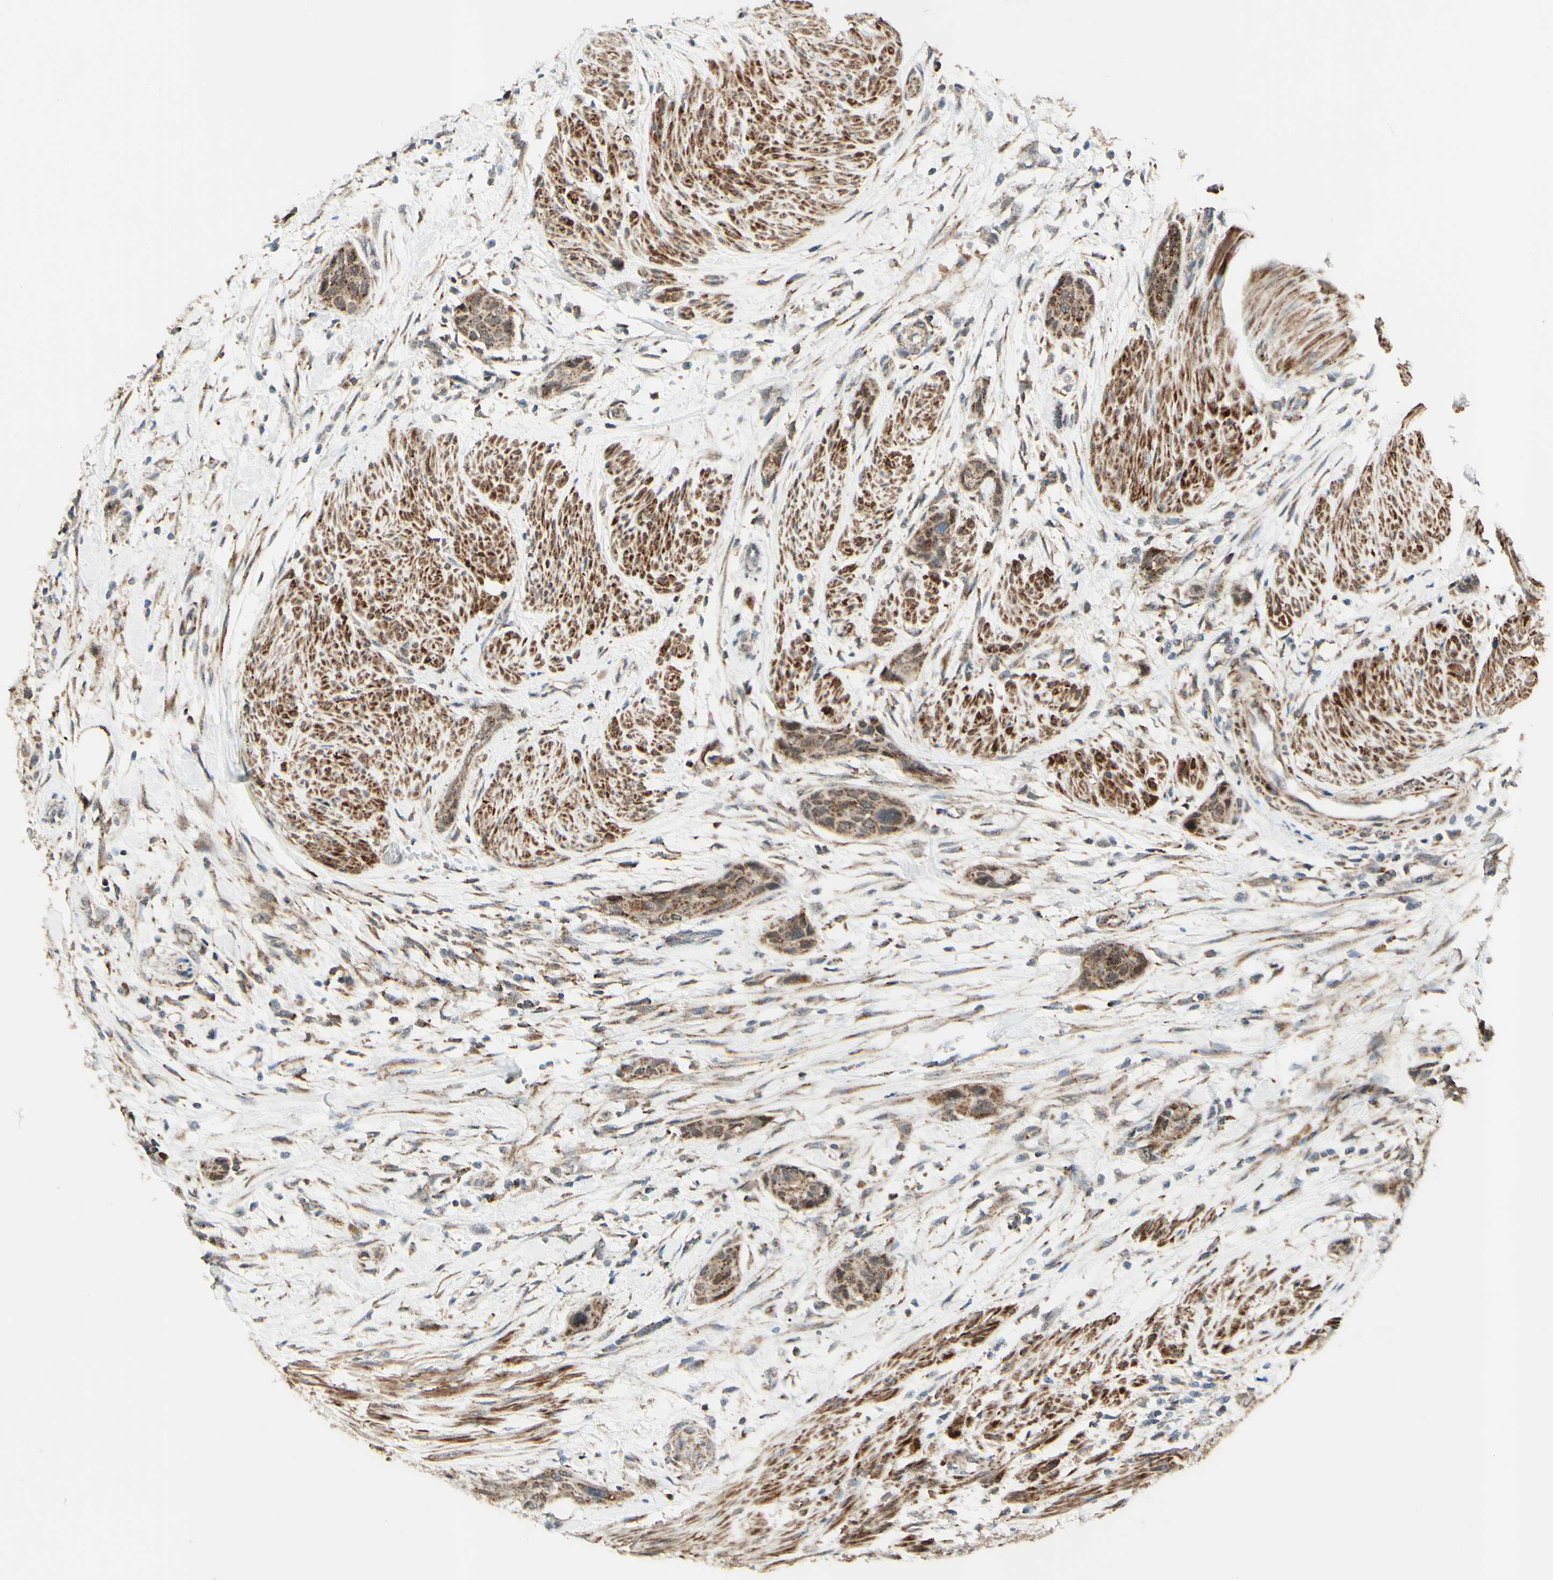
{"staining": {"intensity": "moderate", "quantity": ">75%", "location": "cytoplasmic/membranous"}, "tissue": "urothelial cancer", "cell_type": "Tumor cells", "image_type": "cancer", "snomed": [{"axis": "morphology", "description": "Urothelial carcinoma, High grade"}, {"axis": "topography", "description": "Urinary bladder"}], "caption": "Immunohistochemical staining of urothelial cancer exhibits medium levels of moderate cytoplasmic/membranous positivity in about >75% of tumor cells.", "gene": "DHRS3", "patient": {"sex": "male", "age": 35}}